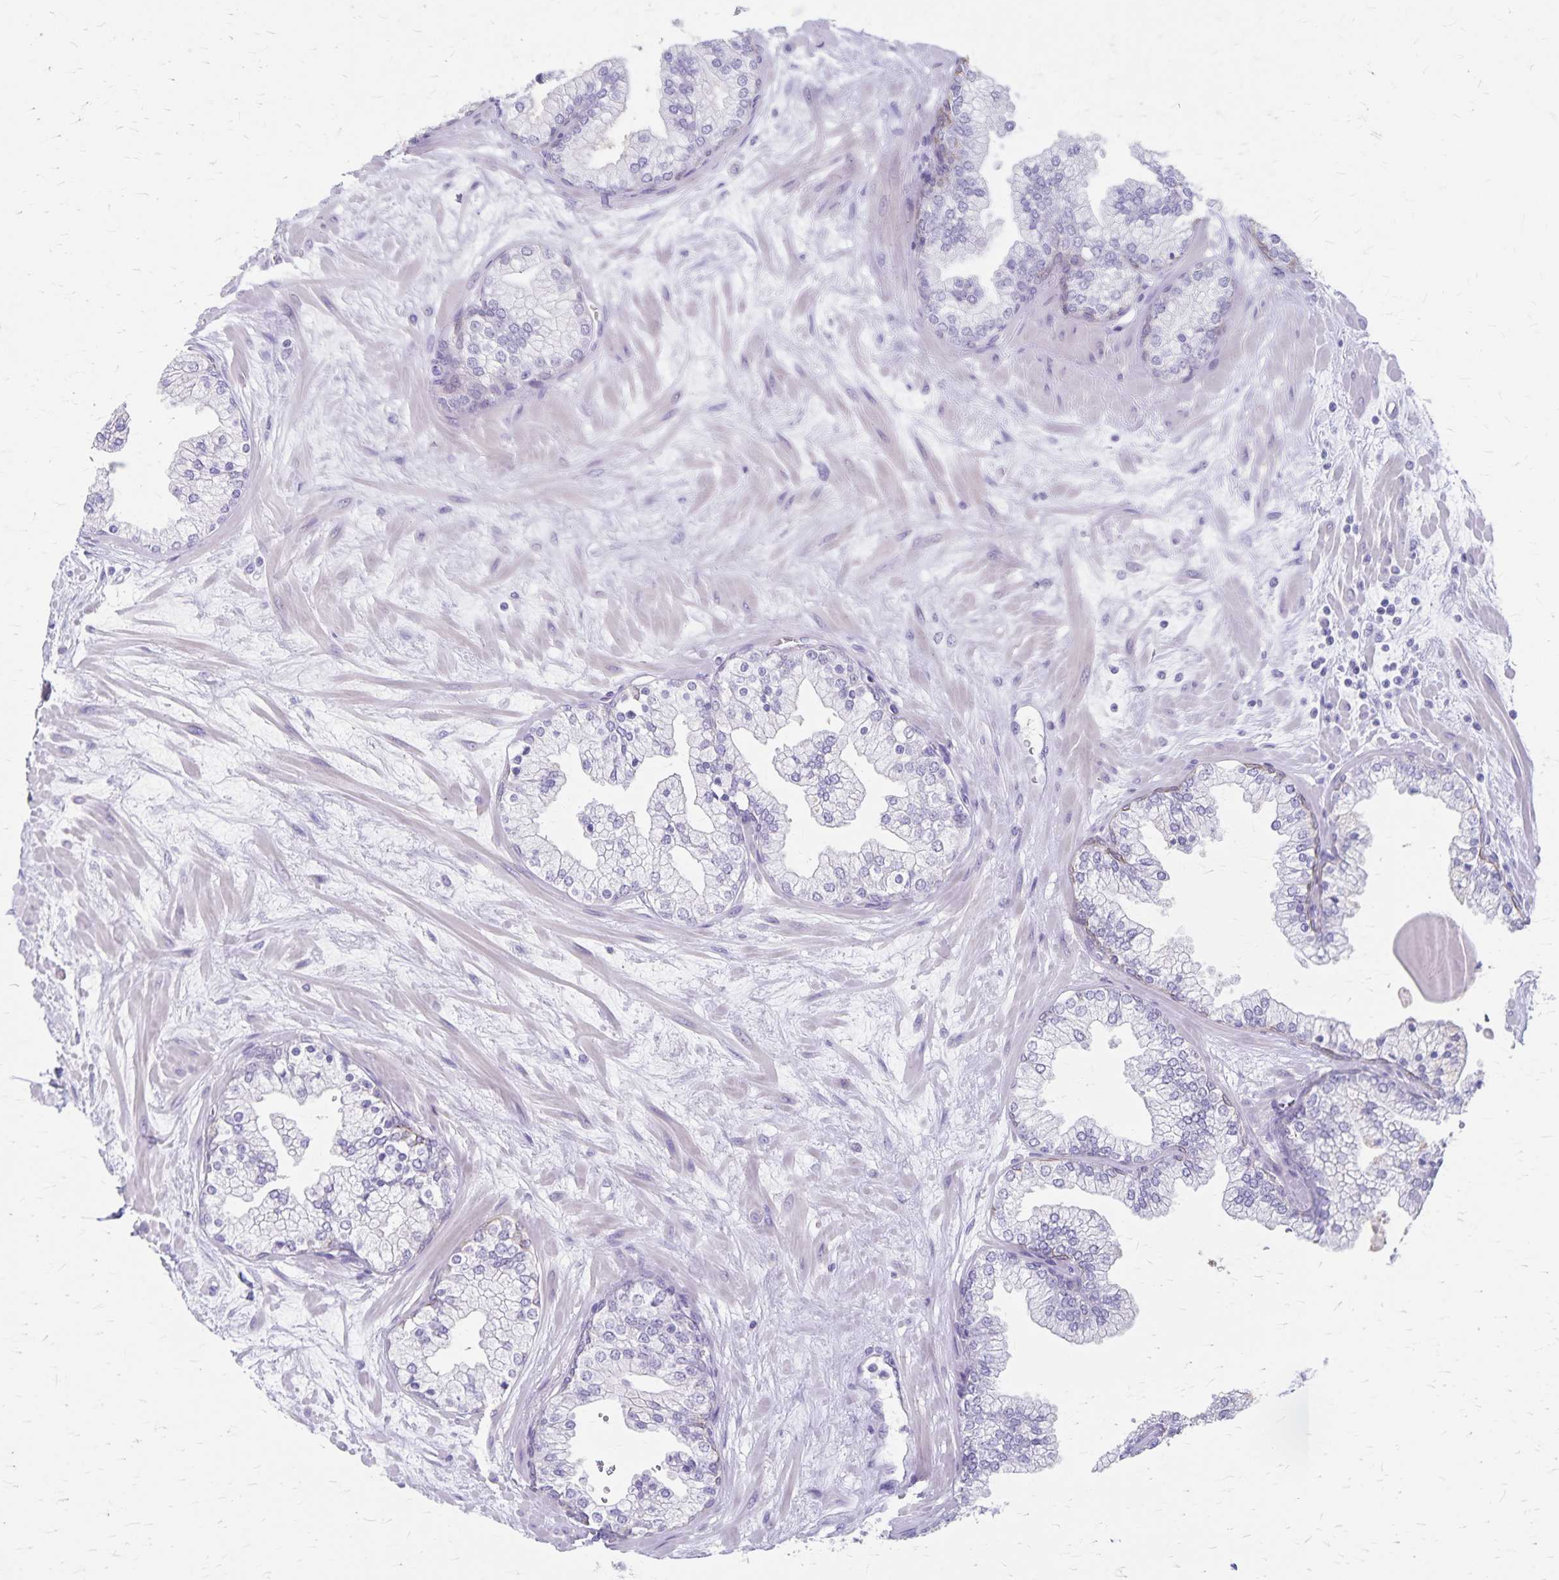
{"staining": {"intensity": "moderate", "quantity": "<25%", "location": "cytoplasmic/membranous"}, "tissue": "prostate", "cell_type": "Glandular cells", "image_type": "normal", "snomed": [{"axis": "morphology", "description": "Normal tissue, NOS"}, {"axis": "topography", "description": "Prostate"}, {"axis": "topography", "description": "Peripheral nerve tissue"}], "caption": "Protein staining shows moderate cytoplasmic/membranous staining in approximately <25% of glandular cells in unremarkable prostate.", "gene": "GPBAR1", "patient": {"sex": "male", "age": 61}}